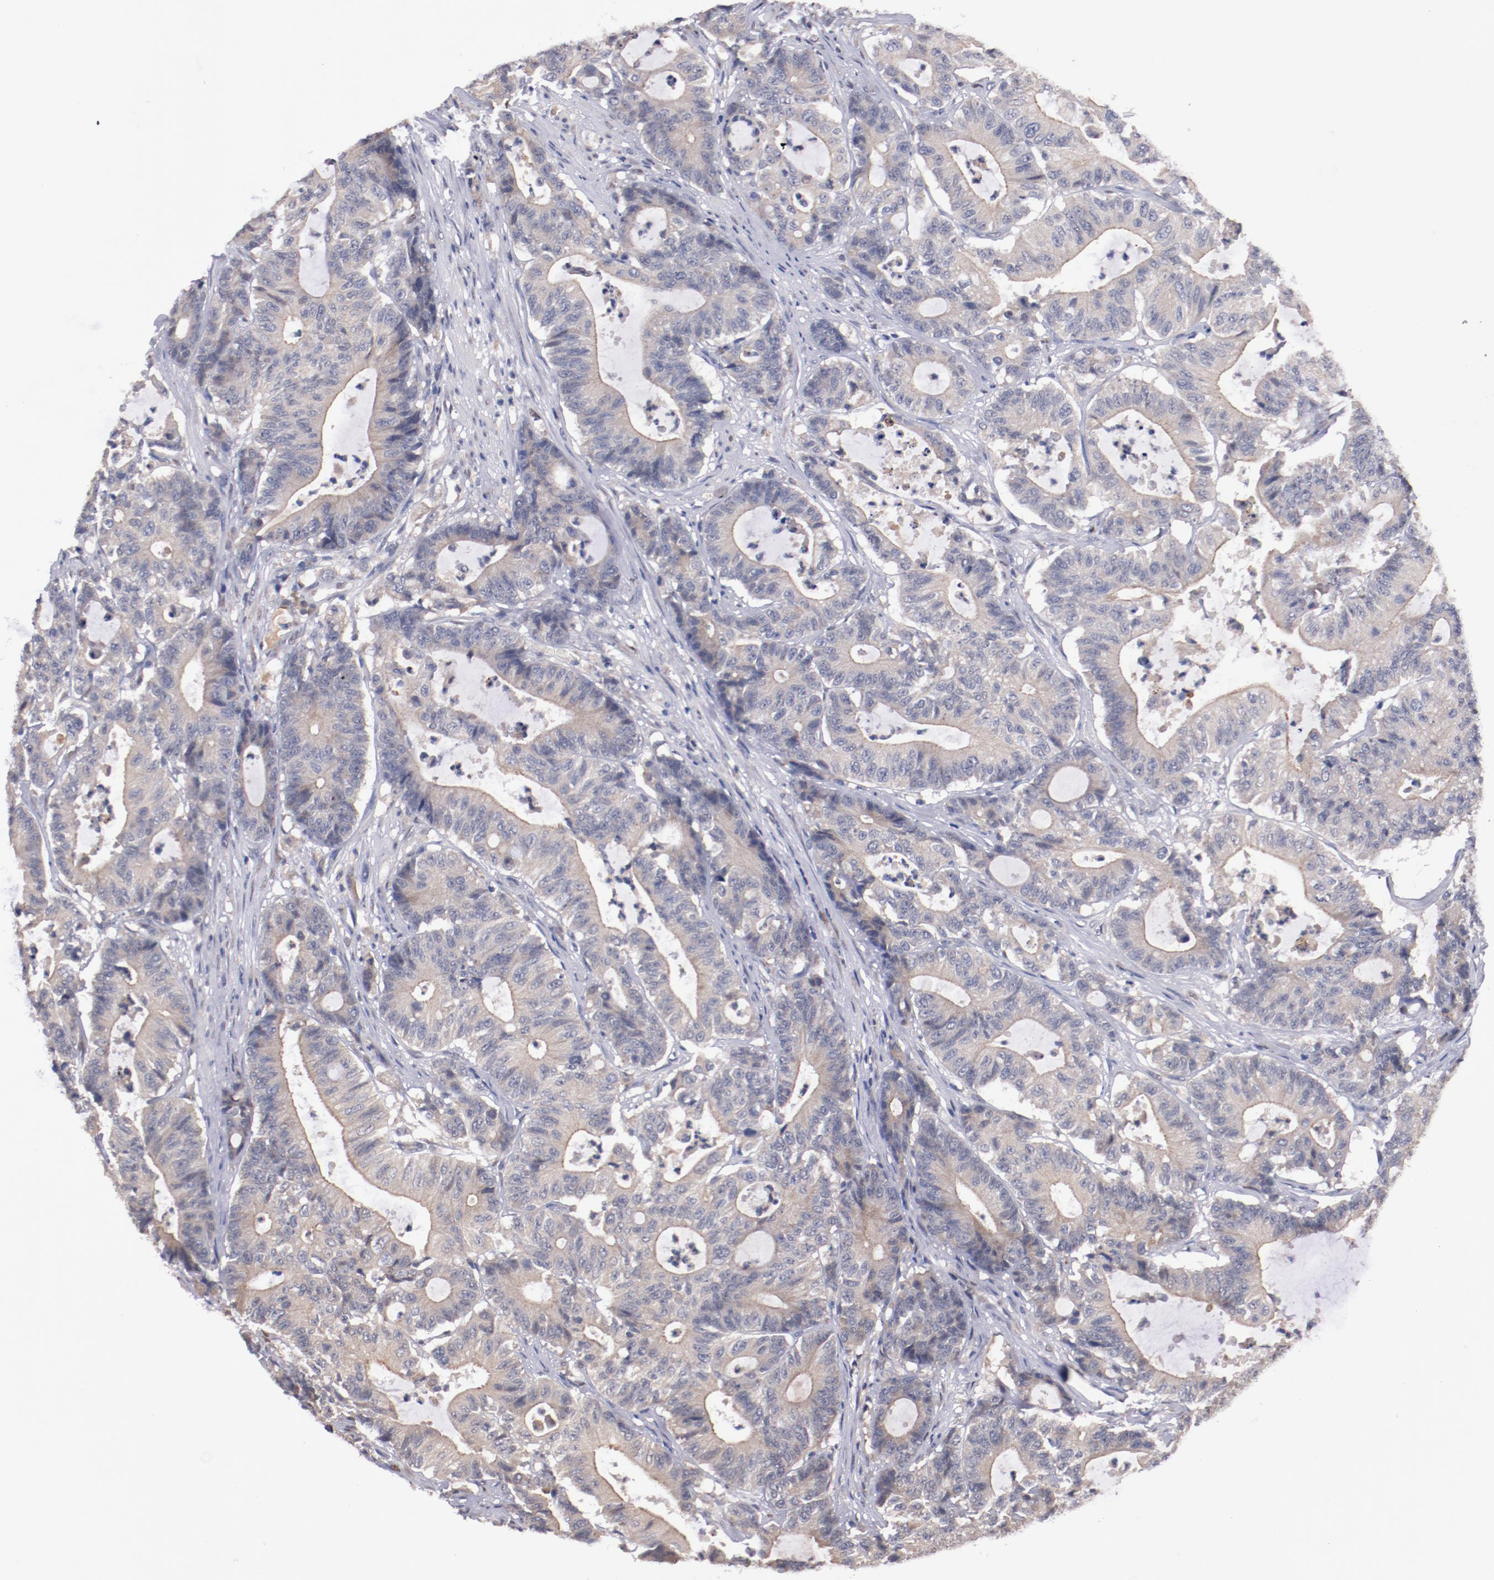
{"staining": {"intensity": "weak", "quantity": ">75%", "location": "cytoplasmic/membranous"}, "tissue": "colorectal cancer", "cell_type": "Tumor cells", "image_type": "cancer", "snomed": [{"axis": "morphology", "description": "Adenocarcinoma, NOS"}, {"axis": "topography", "description": "Colon"}], "caption": "An image of human adenocarcinoma (colorectal) stained for a protein exhibits weak cytoplasmic/membranous brown staining in tumor cells.", "gene": "FAM81A", "patient": {"sex": "female", "age": 84}}